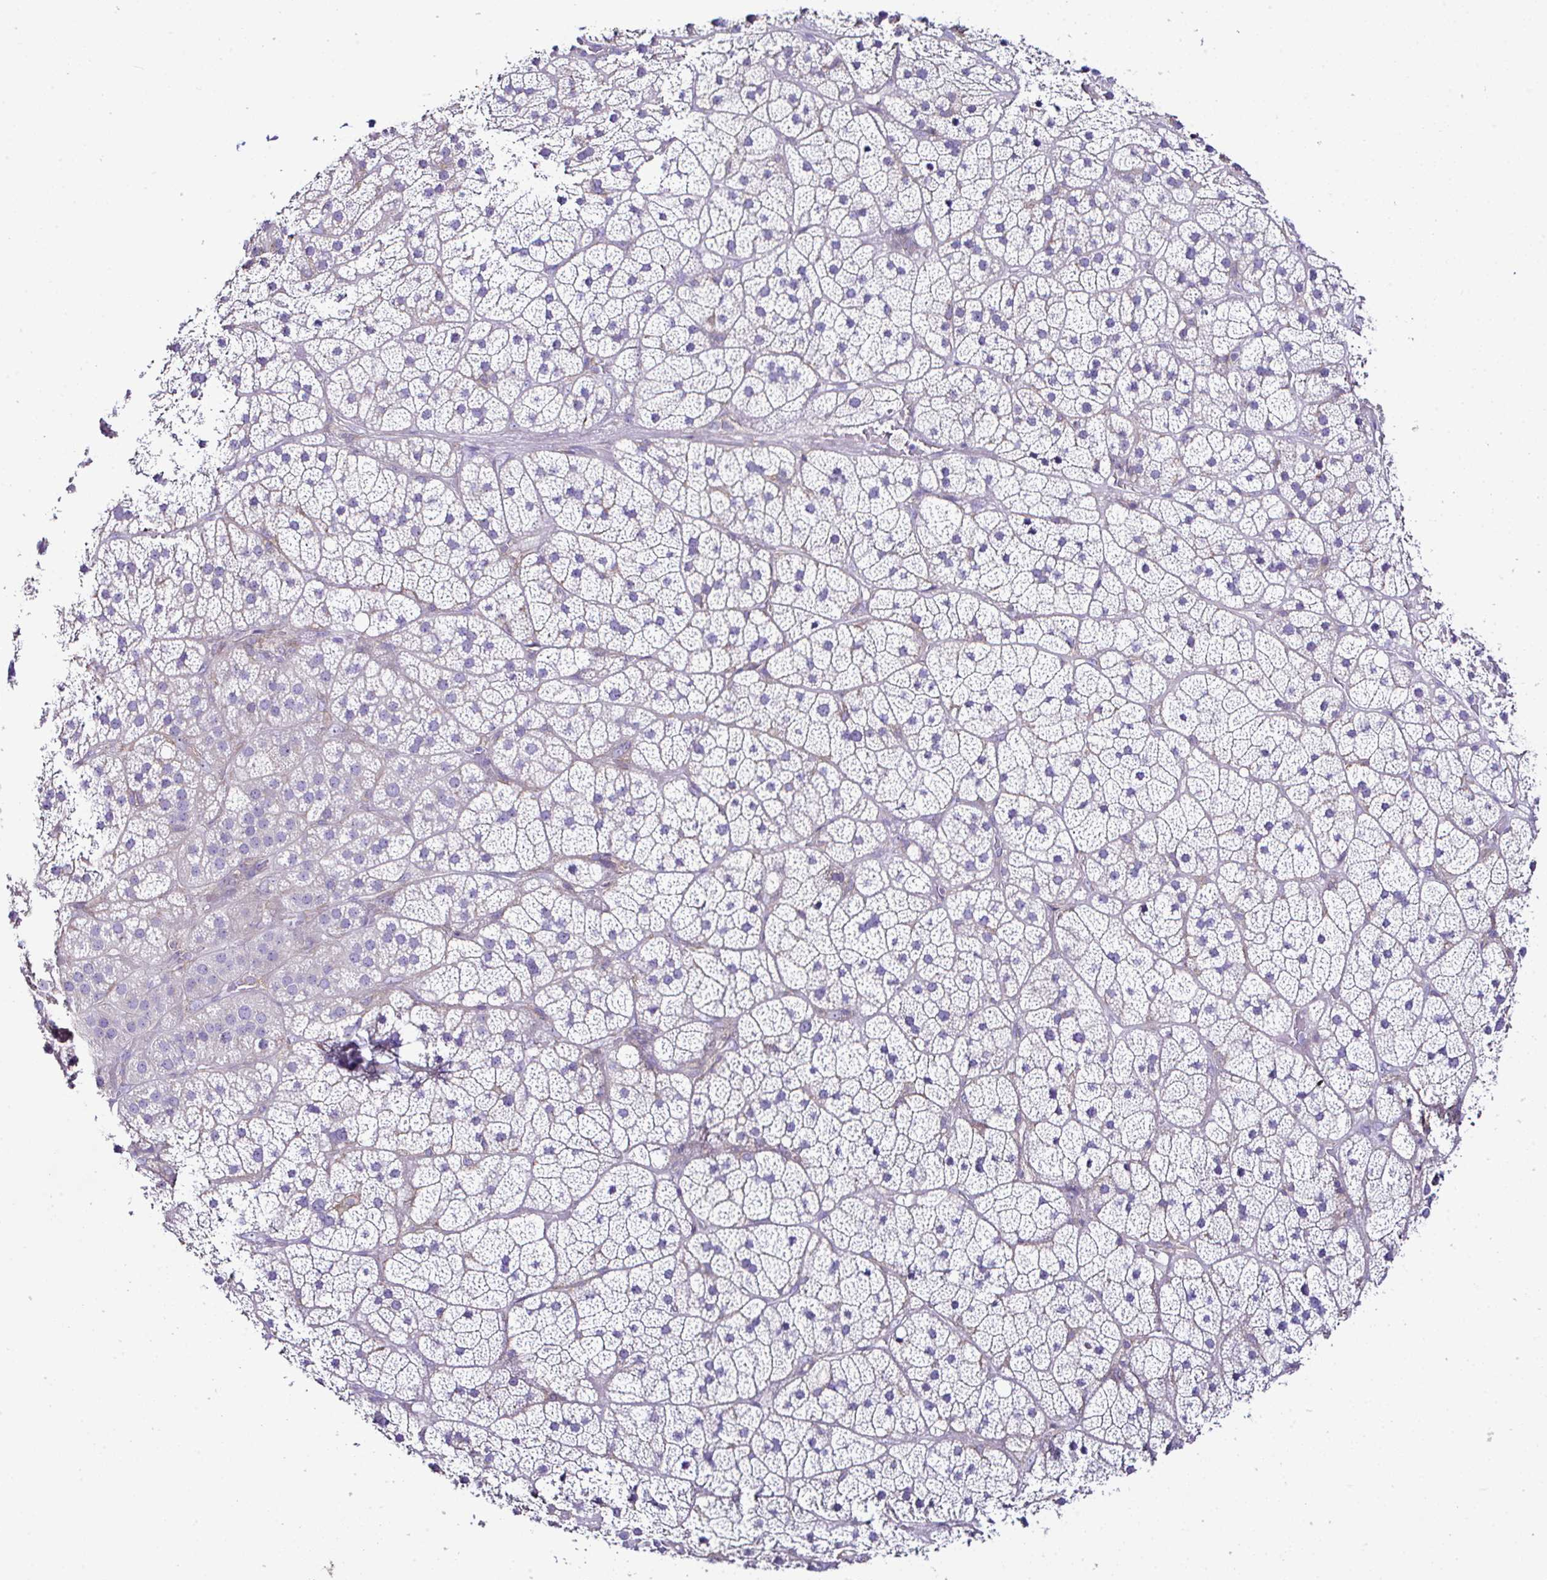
{"staining": {"intensity": "weak", "quantity": "<25%", "location": "cytoplasmic/membranous"}, "tissue": "adrenal gland", "cell_type": "Glandular cells", "image_type": "normal", "snomed": [{"axis": "morphology", "description": "Normal tissue, NOS"}, {"axis": "topography", "description": "Adrenal gland"}], "caption": "Immunohistochemical staining of unremarkable adrenal gland exhibits no significant staining in glandular cells.", "gene": "OR4P4", "patient": {"sex": "male", "age": 57}}